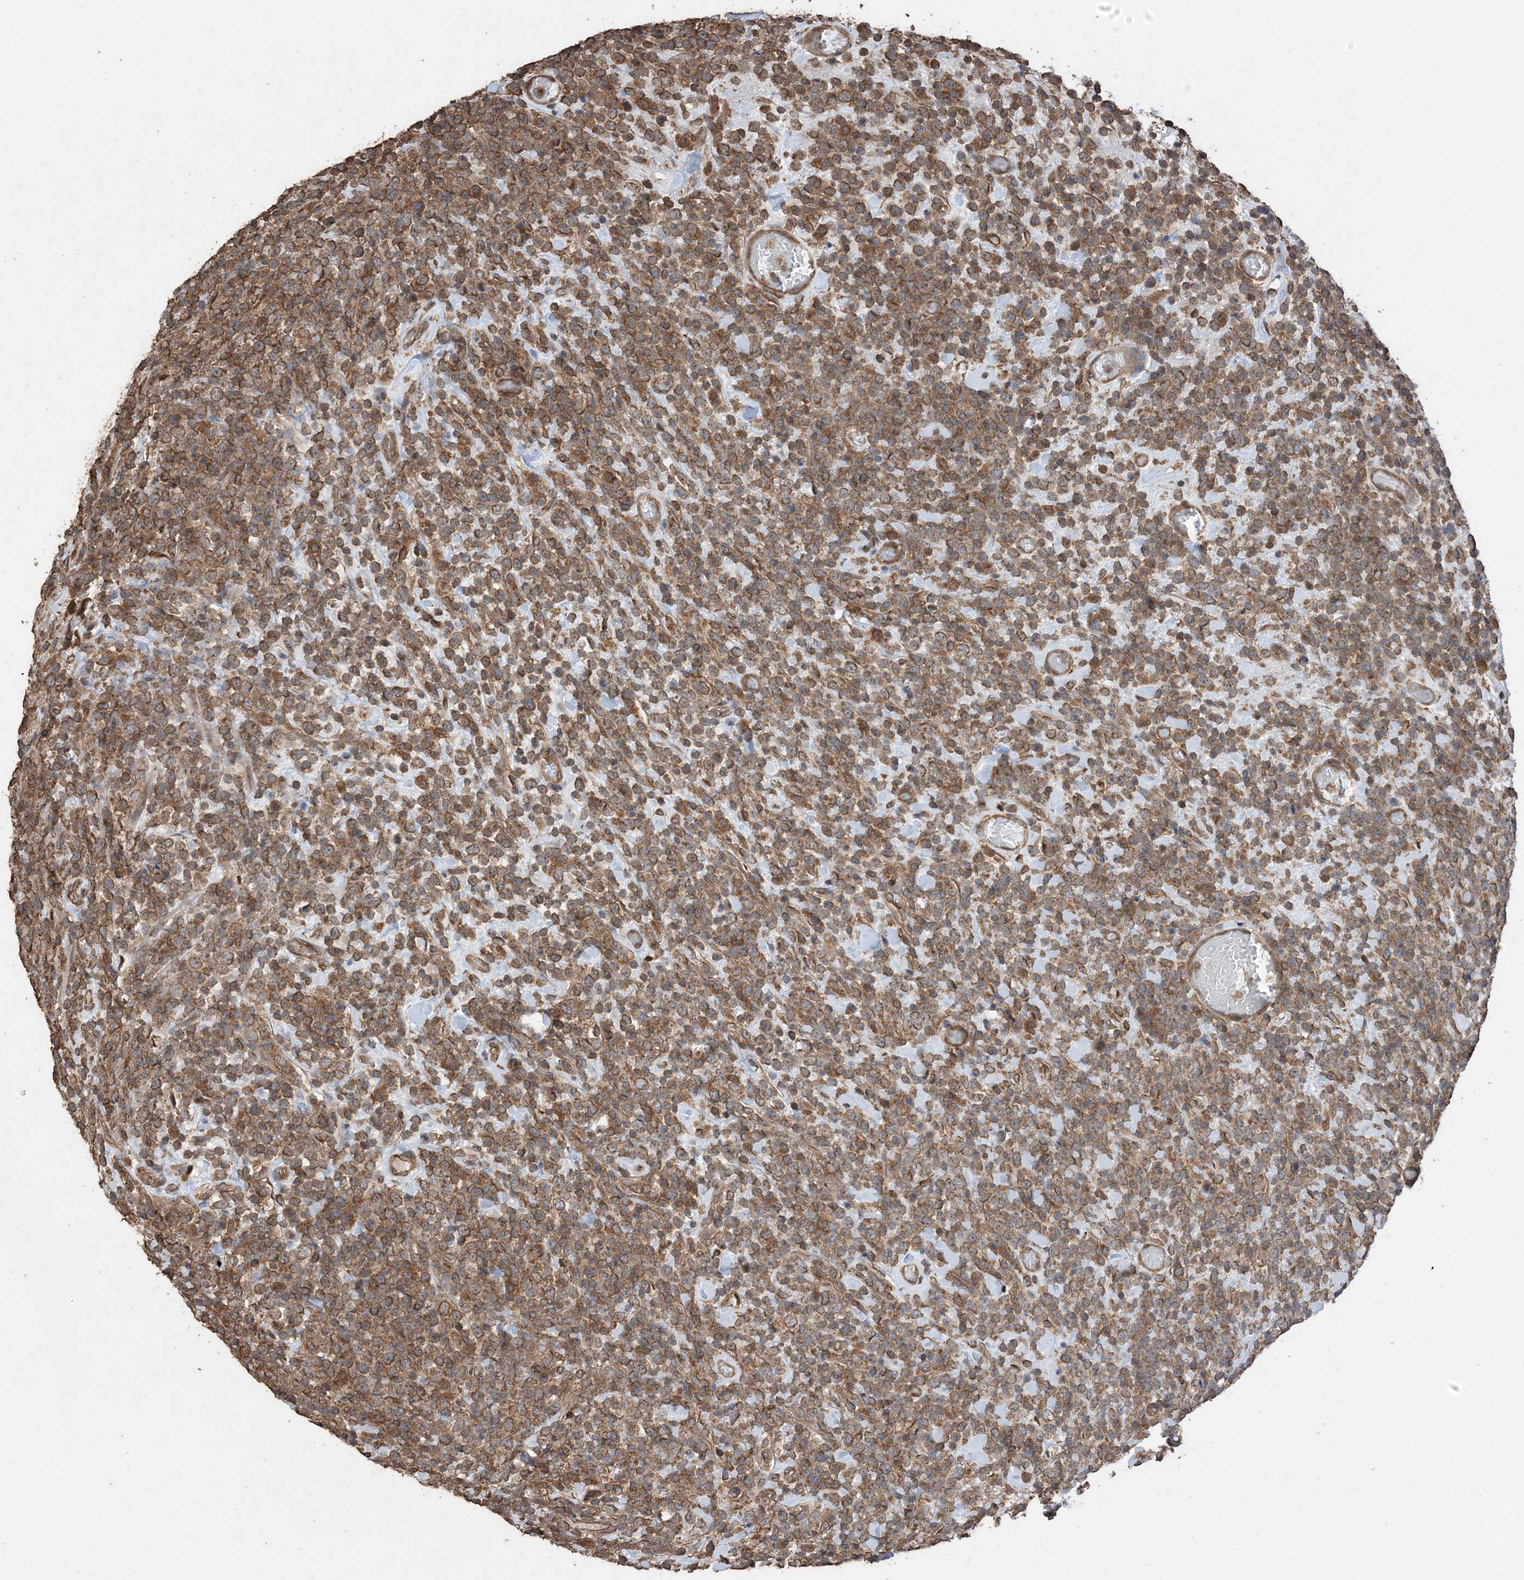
{"staining": {"intensity": "moderate", "quantity": ">75%", "location": "cytoplasmic/membranous"}, "tissue": "lymphoma", "cell_type": "Tumor cells", "image_type": "cancer", "snomed": [{"axis": "morphology", "description": "Malignant lymphoma, non-Hodgkin's type, High grade"}, {"axis": "topography", "description": "Colon"}], "caption": "Immunohistochemical staining of lymphoma reveals moderate cytoplasmic/membranous protein positivity in about >75% of tumor cells.", "gene": "ZKSCAN5", "patient": {"sex": "female", "age": 53}}